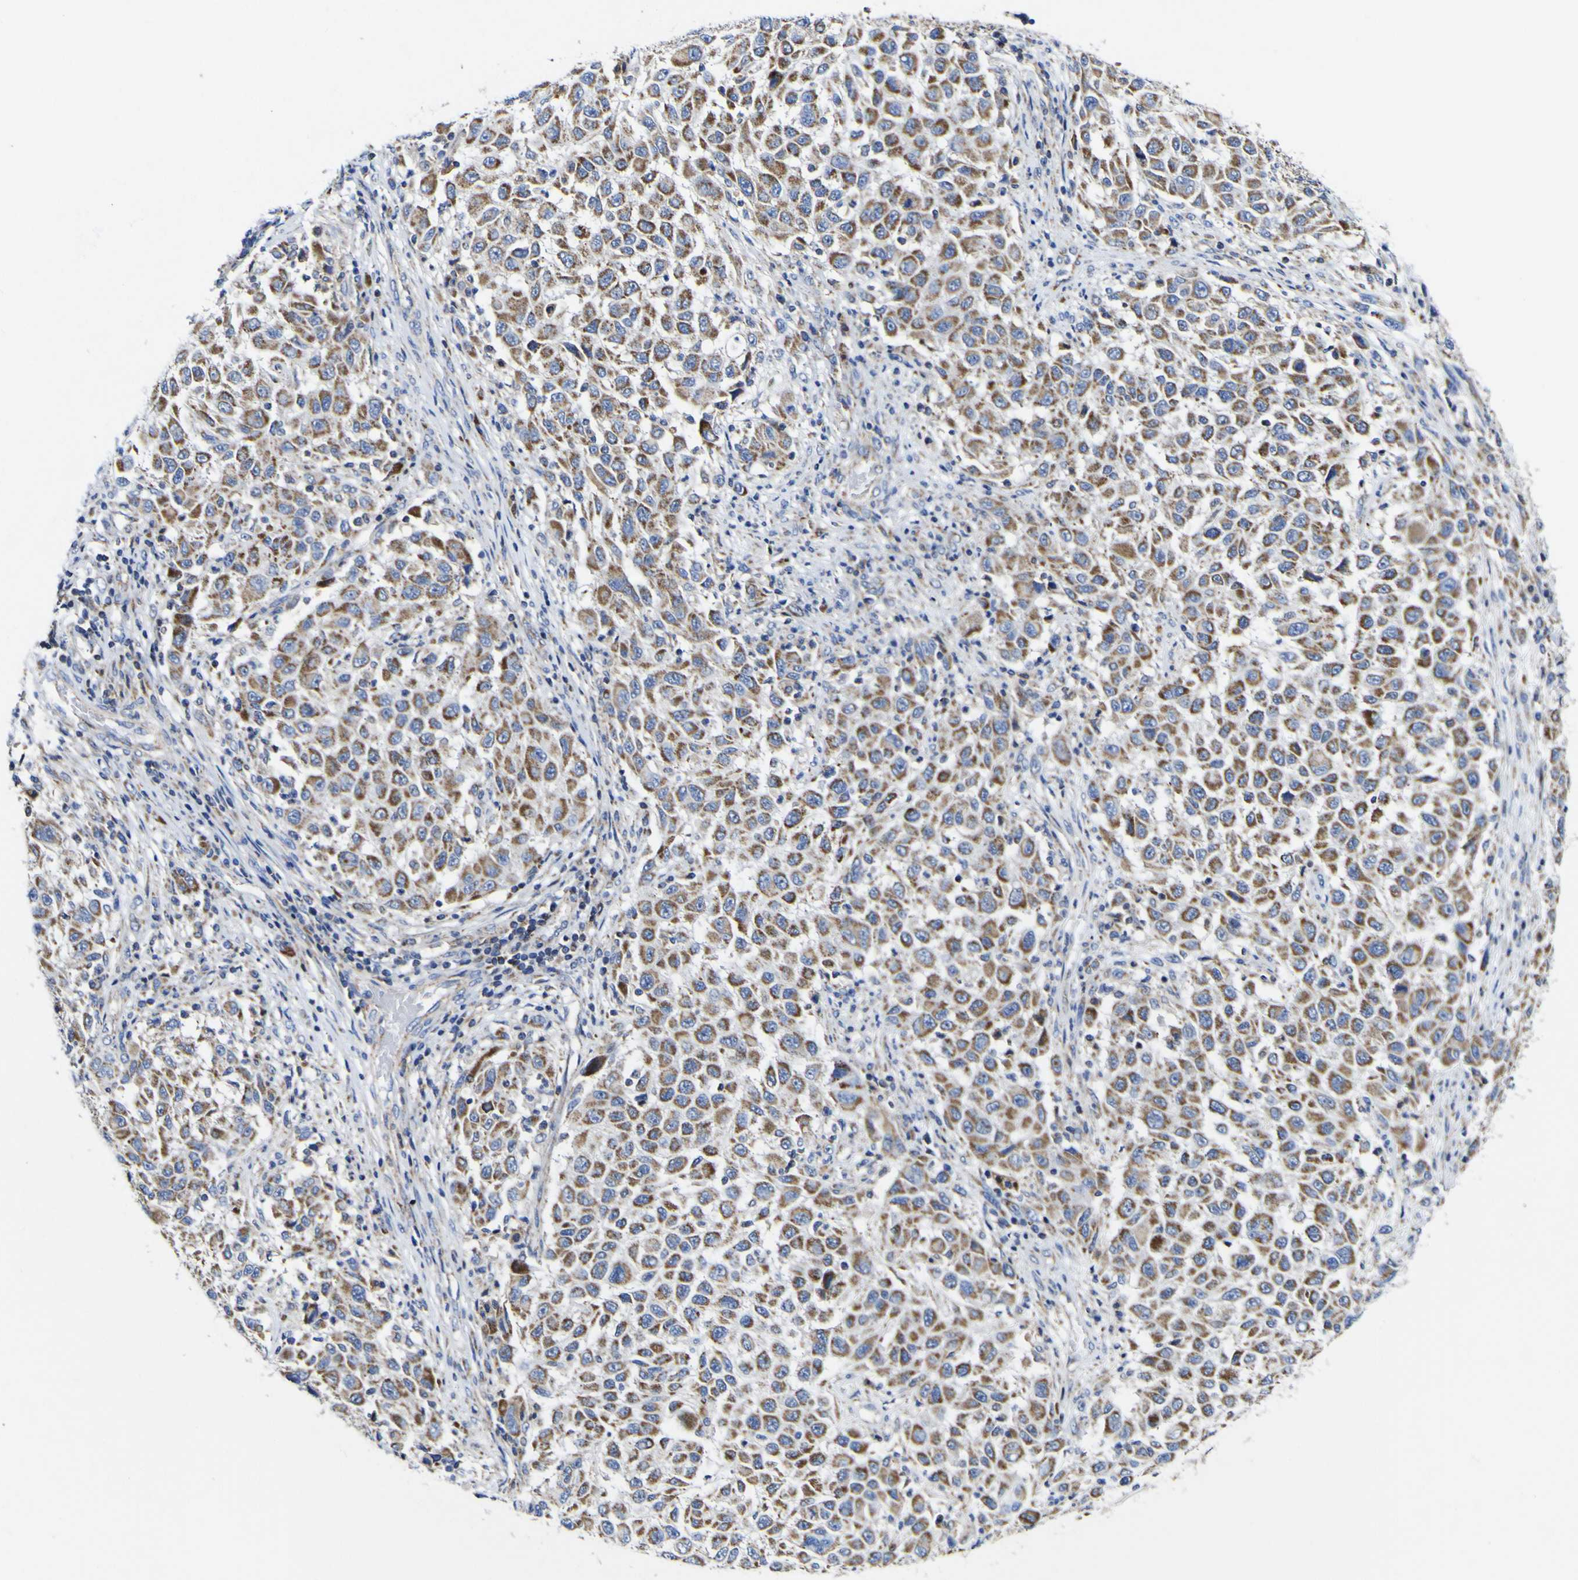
{"staining": {"intensity": "moderate", "quantity": ">75%", "location": "cytoplasmic/membranous"}, "tissue": "melanoma", "cell_type": "Tumor cells", "image_type": "cancer", "snomed": [{"axis": "morphology", "description": "Malignant melanoma, Metastatic site"}, {"axis": "topography", "description": "Lymph node"}], "caption": "Moderate cytoplasmic/membranous expression is present in about >75% of tumor cells in melanoma.", "gene": "CCDC90B", "patient": {"sex": "male", "age": 61}}